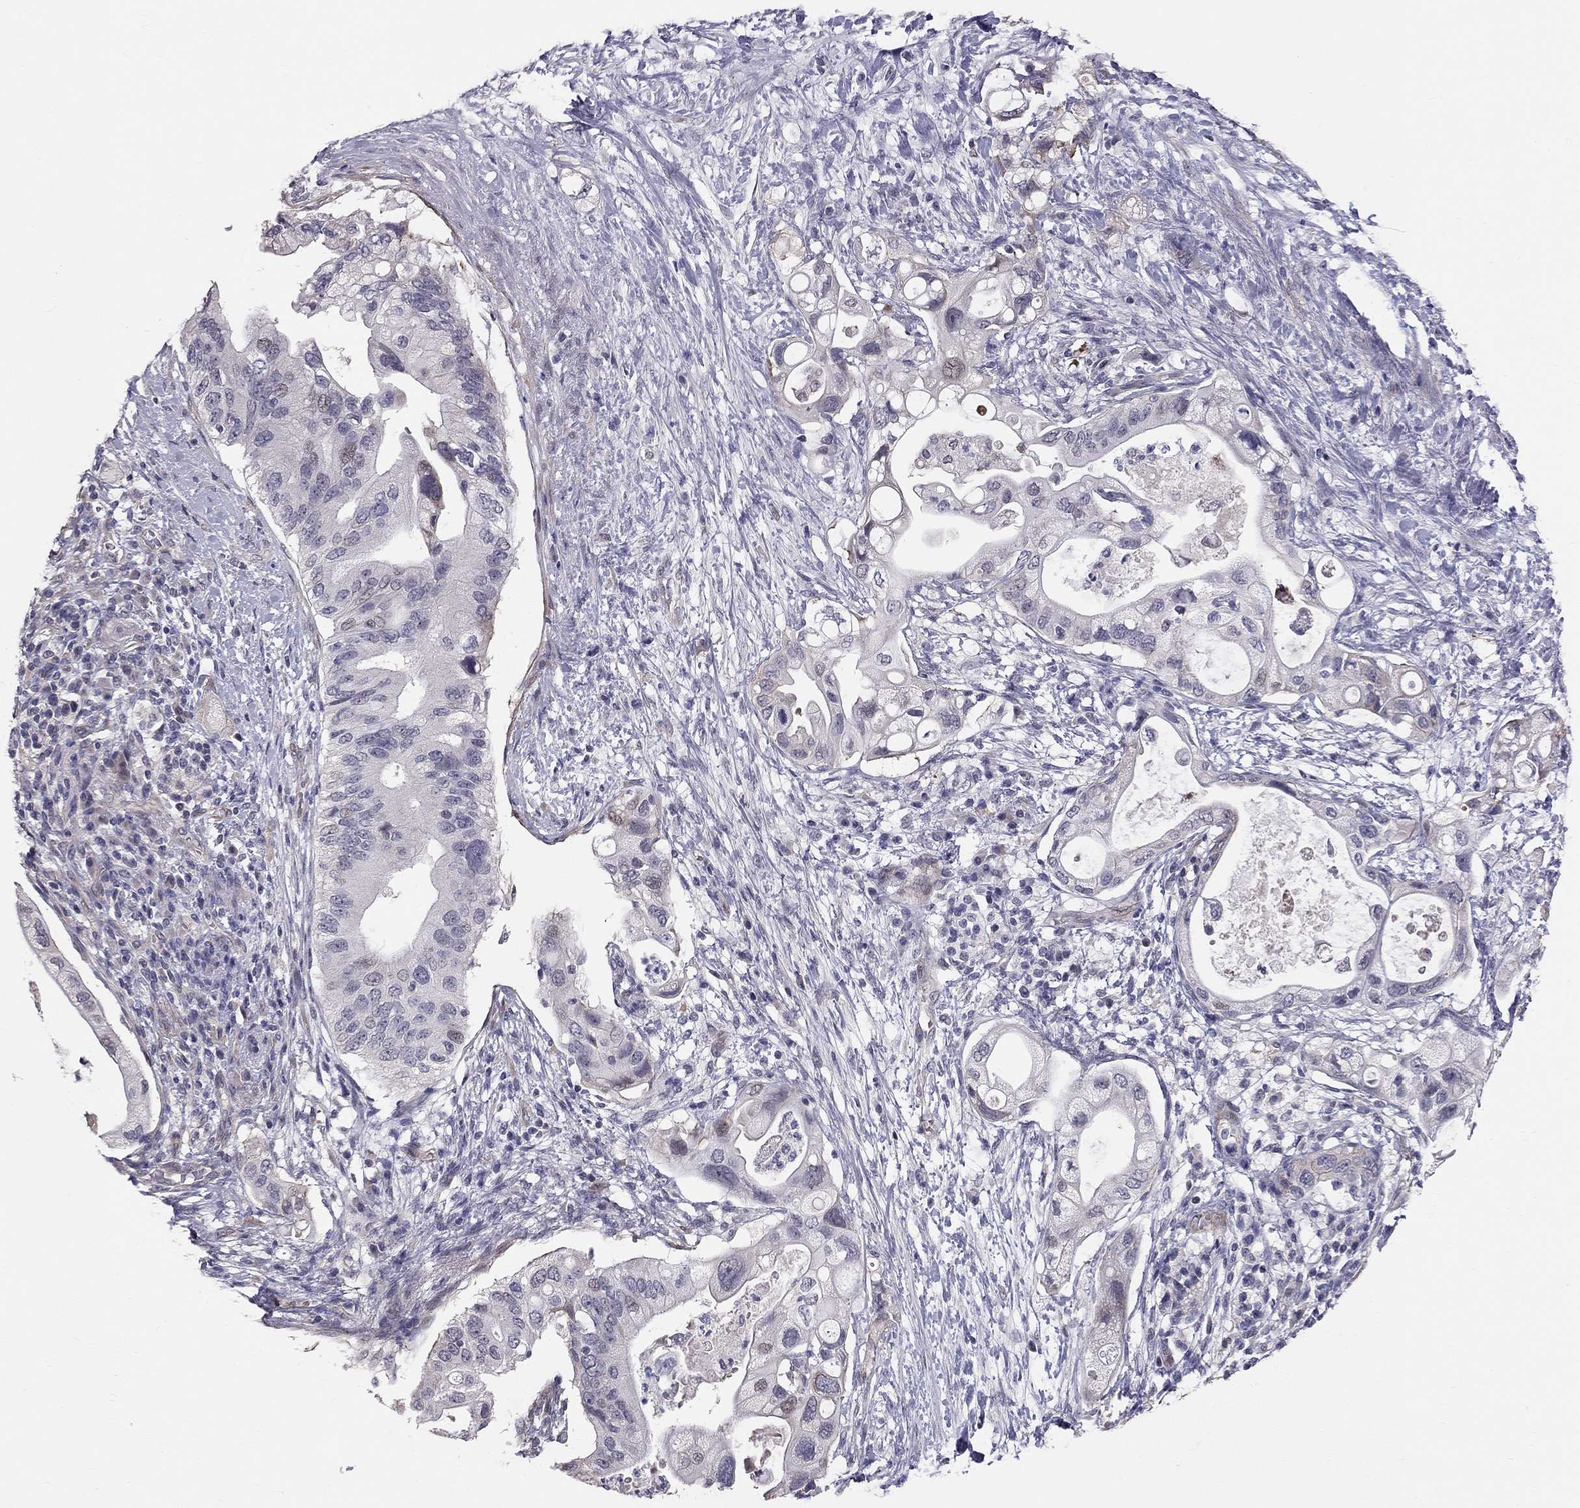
{"staining": {"intensity": "negative", "quantity": "none", "location": "none"}, "tissue": "pancreatic cancer", "cell_type": "Tumor cells", "image_type": "cancer", "snomed": [{"axis": "morphology", "description": "Adenocarcinoma, NOS"}, {"axis": "topography", "description": "Pancreas"}], "caption": "Photomicrograph shows no protein expression in tumor cells of pancreatic cancer tissue.", "gene": "GJB4", "patient": {"sex": "female", "age": 72}}